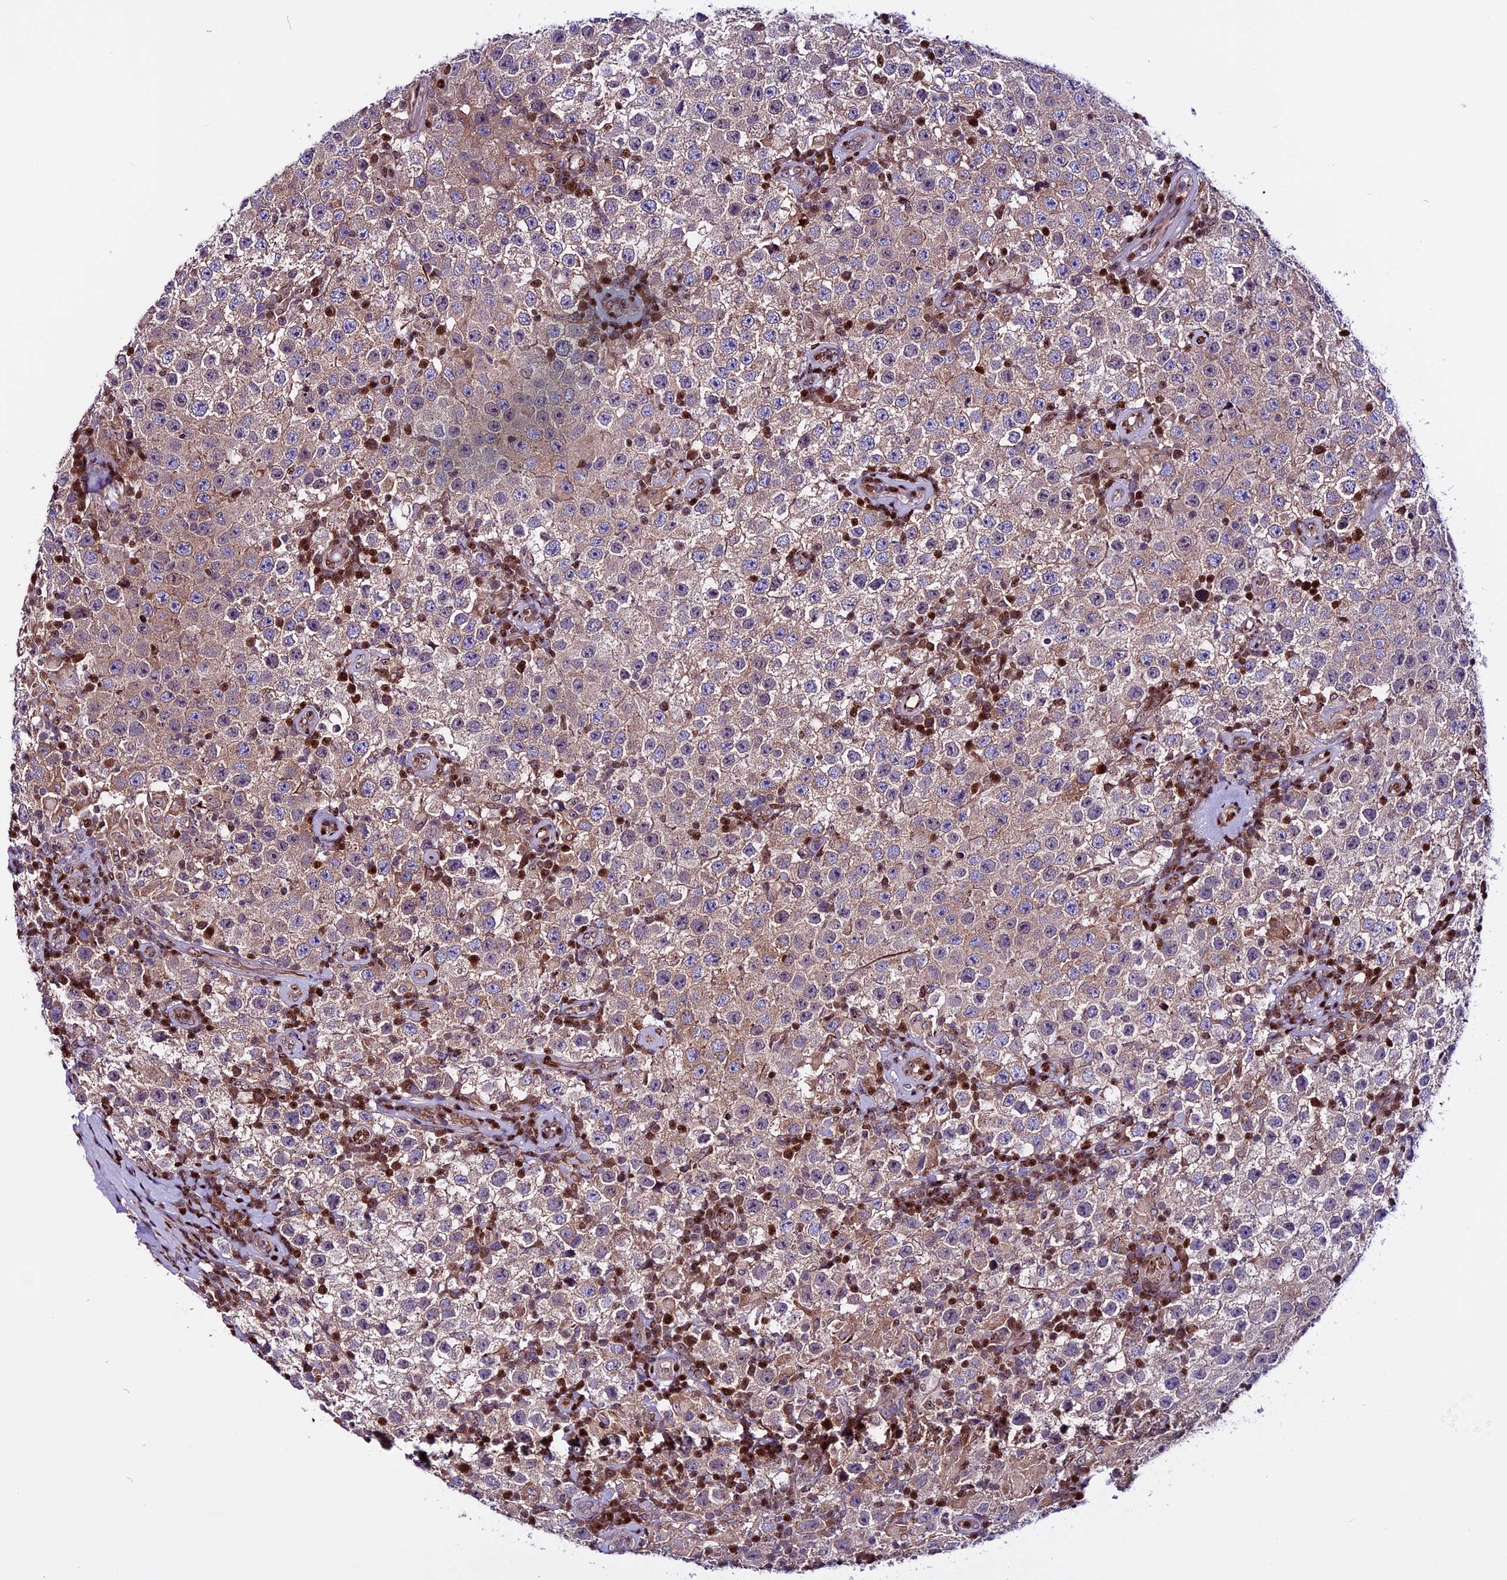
{"staining": {"intensity": "weak", "quantity": ">75%", "location": "cytoplasmic/membranous"}, "tissue": "testis cancer", "cell_type": "Tumor cells", "image_type": "cancer", "snomed": [{"axis": "morphology", "description": "Normal tissue, NOS"}, {"axis": "morphology", "description": "Urothelial carcinoma, High grade"}, {"axis": "morphology", "description": "Seminoma, NOS"}, {"axis": "morphology", "description": "Carcinoma, Embryonal, NOS"}, {"axis": "topography", "description": "Urinary bladder"}, {"axis": "topography", "description": "Testis"}], "caption": "The image demonstrates staining of testis cancer, revealing weak cytoplasmic/membranous protein staining (brown color) within tumor cells. (DAB = brown stain, brightfield microscopy at high magnification).", "gene": "RINL", "patient": {"sex": "male", "age": 41}}